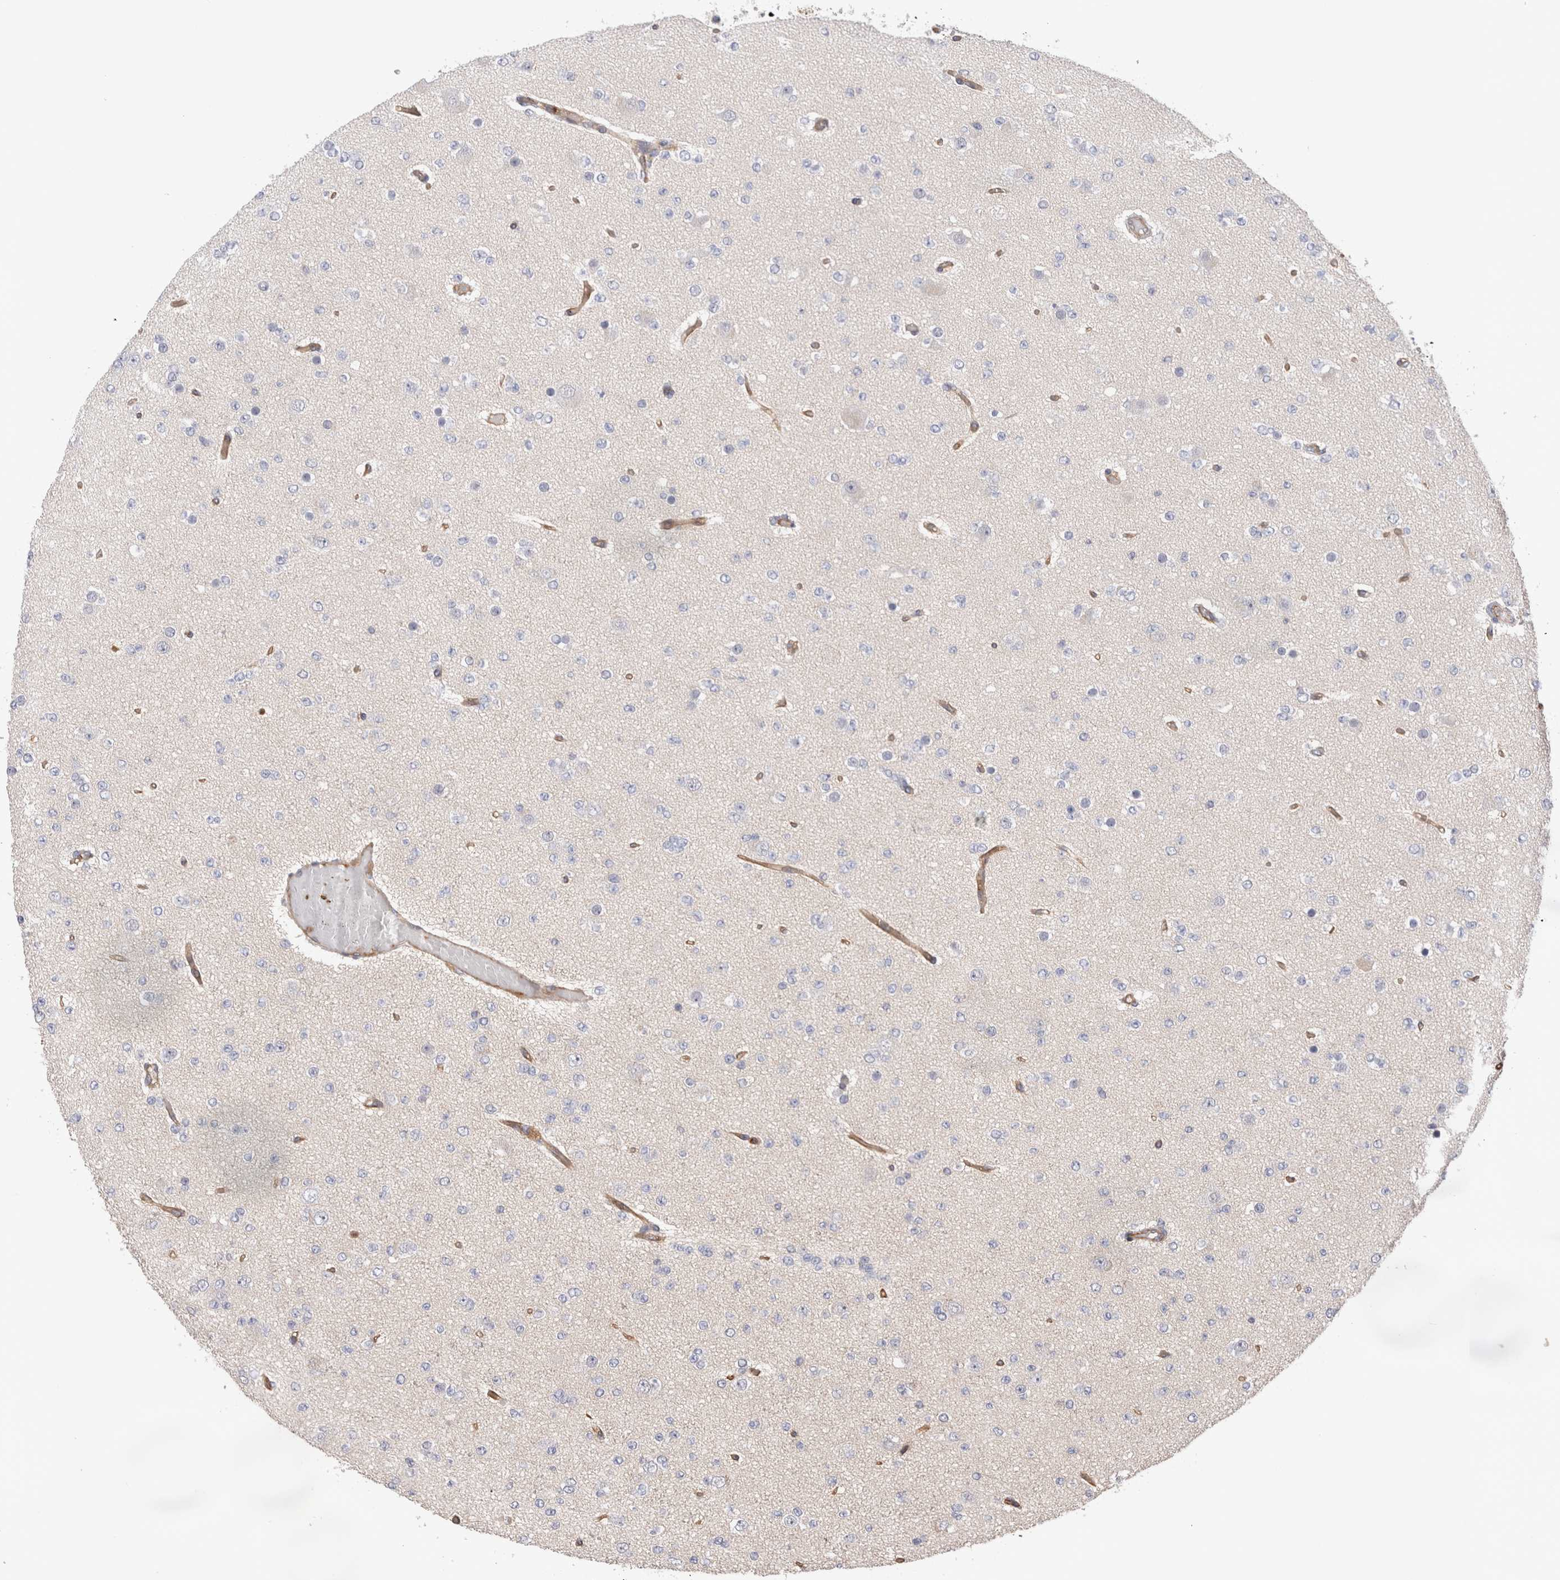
{"staining": {"intensity": "negative", "quantity": "none", "location": "none"}, "tissue": "glioma", "cell_type": "Tumor cells", "image_type": "cancer", "snomed": [{"axis": "morphology", "description": "Glioma, malignant, Low grade"}, {"axis": "topography", "description": "Brain"}], "caption": "The histopathology image demonstrates no staining of tumor cells in malignant low-grade glioma. (DAB (3,3'-diaminobenzidine) immunohistochemistry, high magnification).", "gene": "BNIP2", "patient": {"sex": "female", "age": 22}}